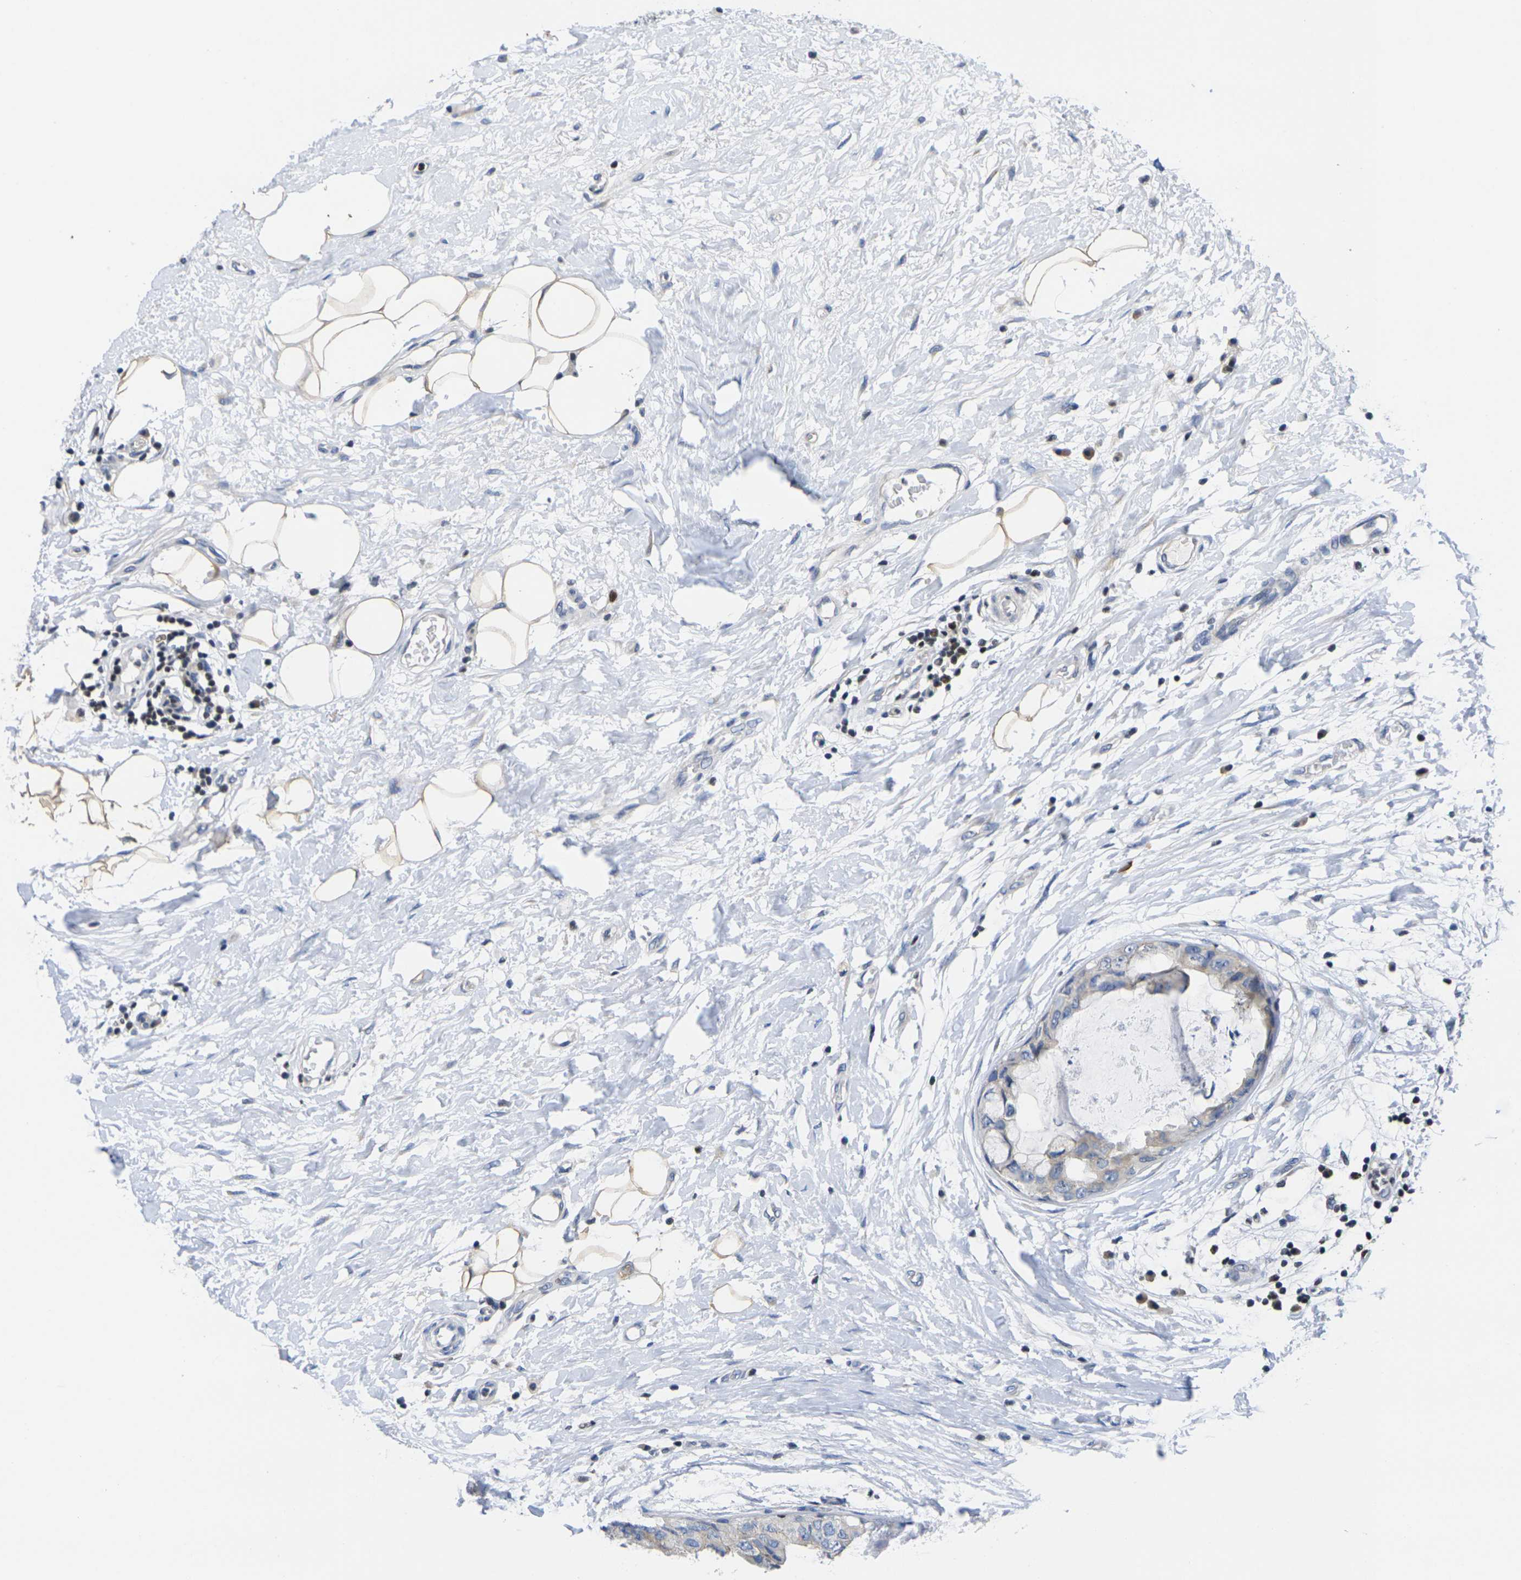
{"staining": {"intensity": "negative", "quantity": "none", "location": "none"}, "tissue": "breast cancer", "cell_type": "Tumor cells", "image_type": "cancer", "snomed": [{"axis": "morphology", "description": "Duct carcinoma"}, {"axis": "topography", "description": "Breast"}], "caption": "Immunohistochemical staining of breast intraductal carcinoma demonstrates no significant staining in tumor cells.", "gene": "IKZF1", "patient": {"sex": "female", "age": 40}}